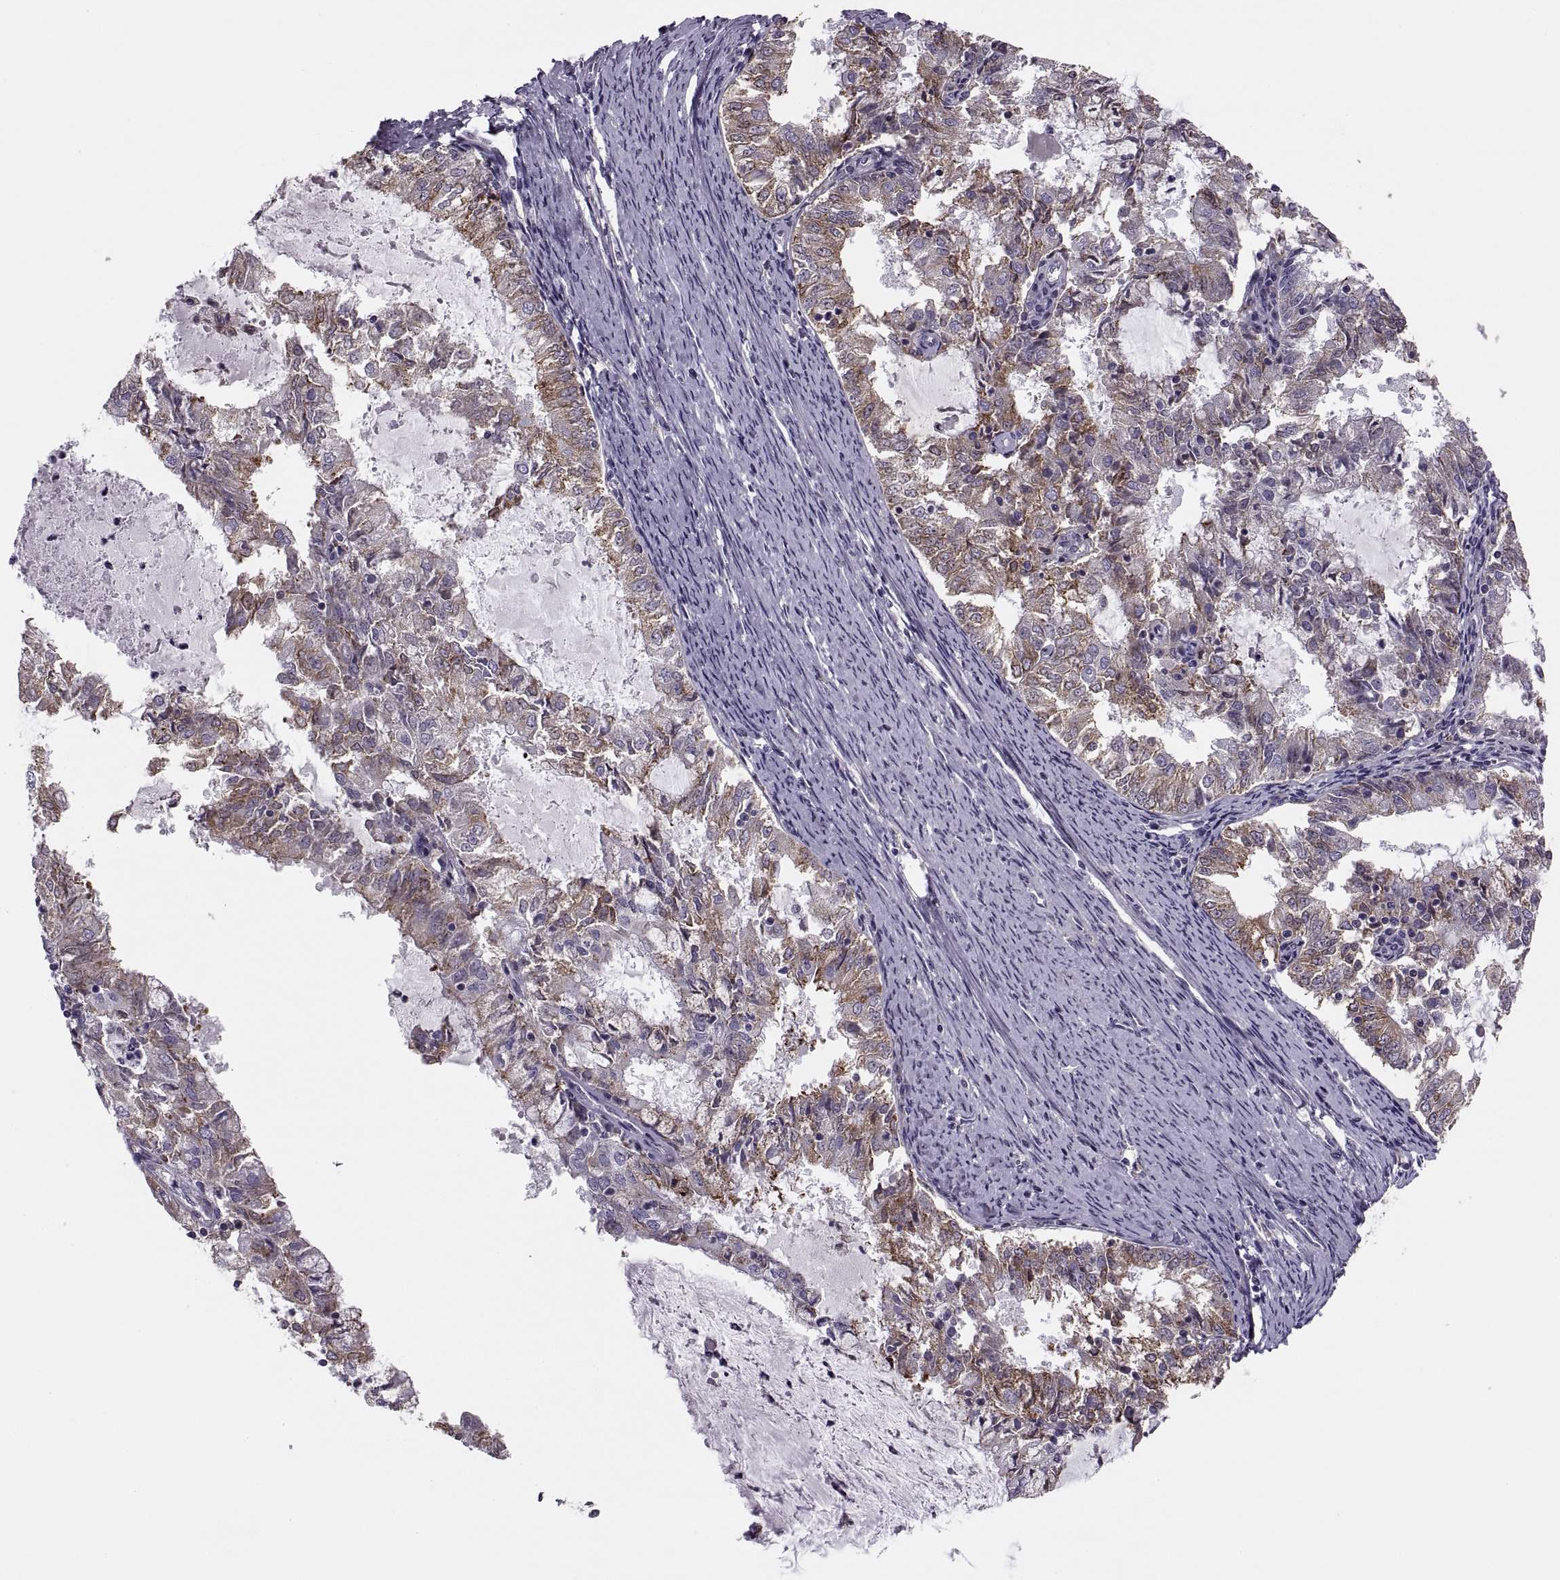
{"staining": {"intensity": "moderate", "quantity": ">75%", "location": "cytoplasmic/membranous"}, "tissue": "endometrial cancer", "cell_type": "Tumor cells", "image_type": "cancer", "snomed": [{"axis": "morphology", "description": "Adenocarcinoma, NOS"}, {"axis": "topography", "description": "Endometrium"}], "caption": "An IHC micrograph of tumor tissue is shown. Protein staining in brown labels moderate cytoplasmic/membranous positivity in endometrial adenocarcinoma within tumor cells.", "gene": "LETM2", "patient": {"sex": "female", "age": 57}}